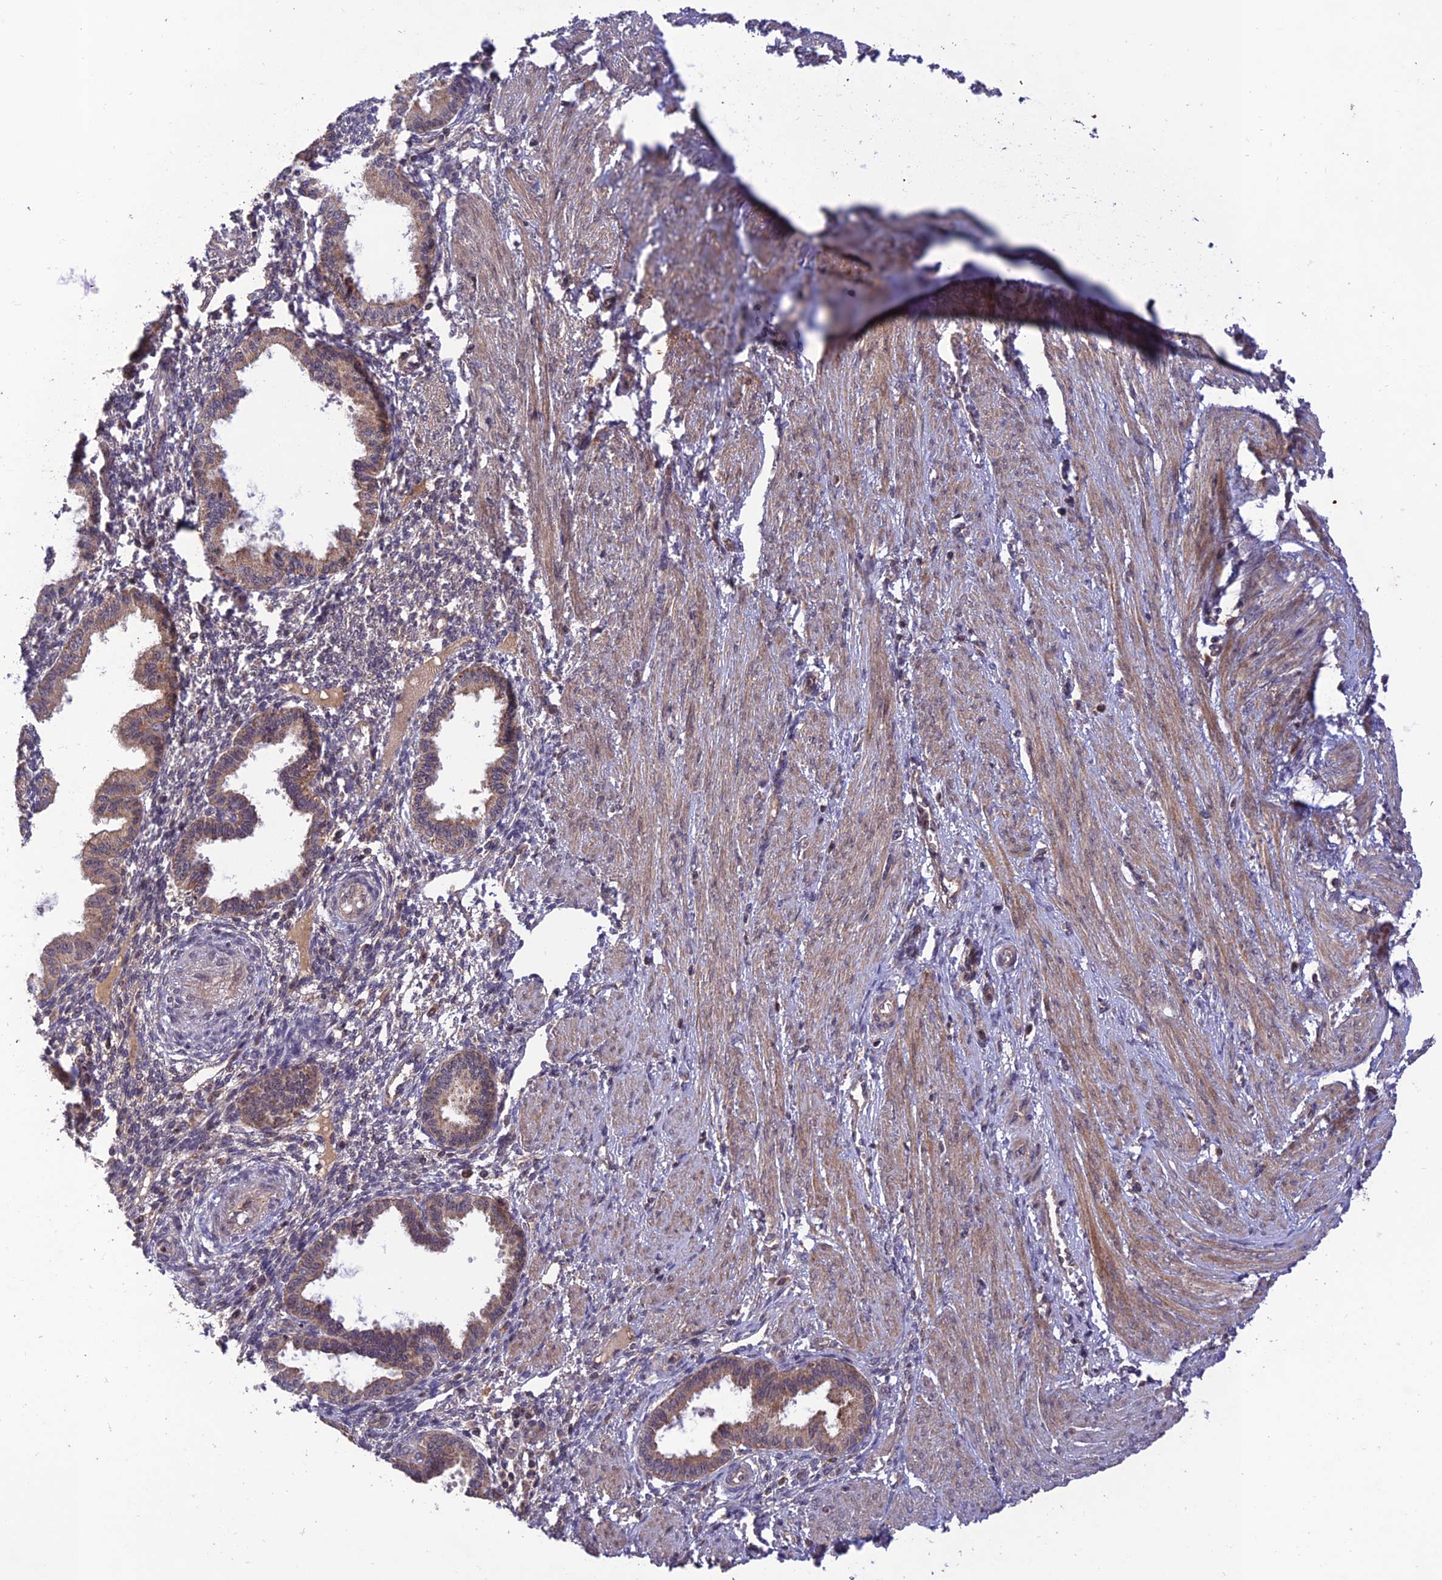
{"staining": {"intensity": "negative", "quantity": "none", "location": "none"}, "tissue": "endometrium", "cell_type": "Cells in endometrial stroma", "image_type": "normal", "snomed": [{"axis": "morphology", "description": "Normal tissue, NOS"}, {"axis": "topography", "description": "Endometrium"}], "caption": "Immunohistochemical staining of benign endometrium displays no significant positivity in cells in endometrial stroma. (DAB immunohistochemistry with hematoxylin counter stain).", "gene": "REV1", "patient": {"sex": "female", "age": 33}}